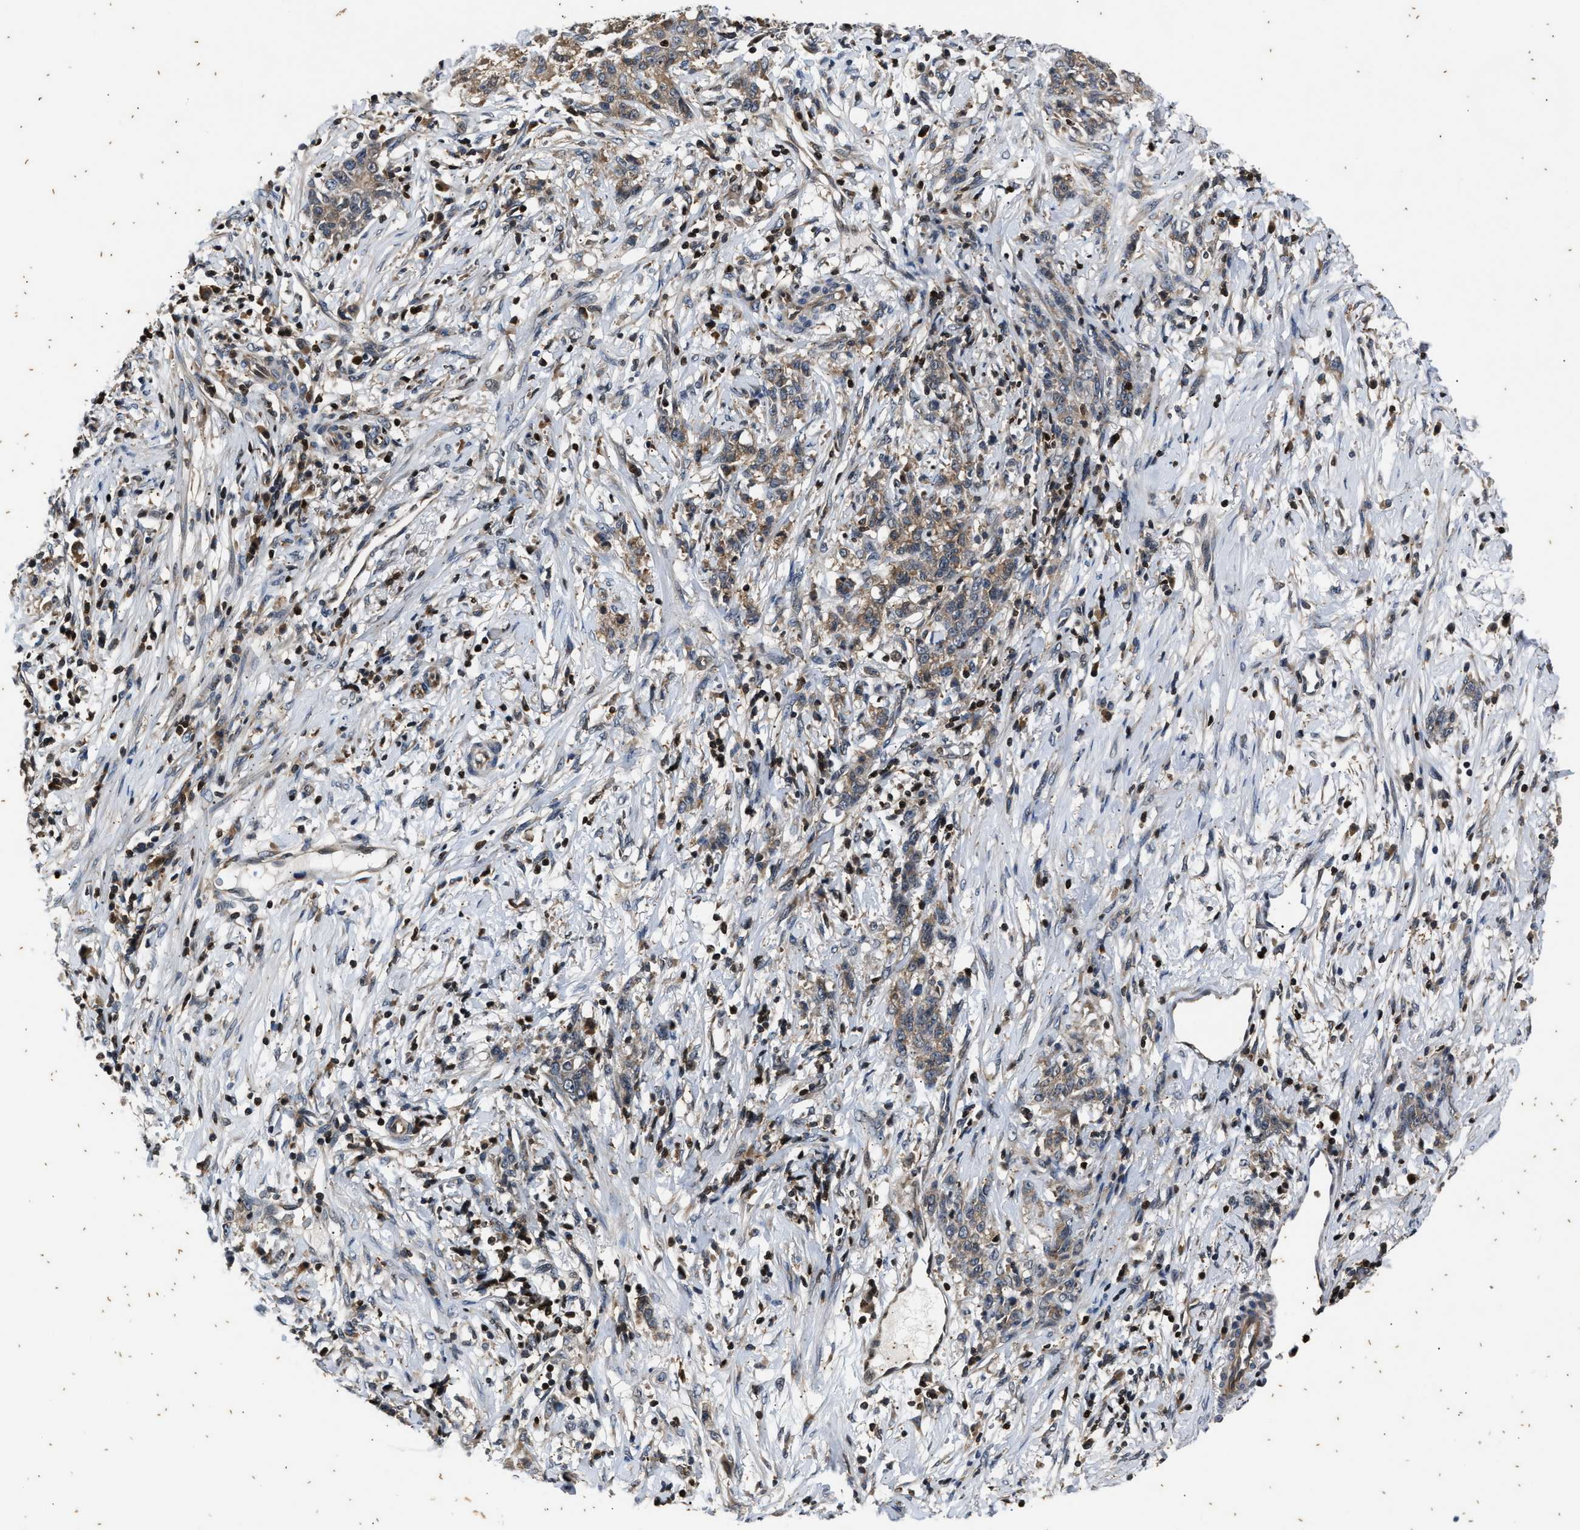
{"staining": {"intensity": "weak", "quantity": ">75%", "location": "cytoplasmic/membranous"}, "tissue": "stomach cancer", "cell_type": "Tumor cells", "image_type": "cancer", "snomed": [{"axis": "morphology", "description": "Adenocarcinoma, NOS"}, {"axis": "topography", "description": "Stomach, lower"}], "caption": "Immunohistochemistry image of neoplastic tissue: human stomach cancer (adenocarcinoma) stained using immunohistochemistry demonstrates low levels of weak protein expression localized specifically in the cytoplasmic/membranous of tumor cells, appearing as a cytoplasmic/membranous brown color.", "gene": "PTPN7", "patient": {"sex": "male", "age": 88}}